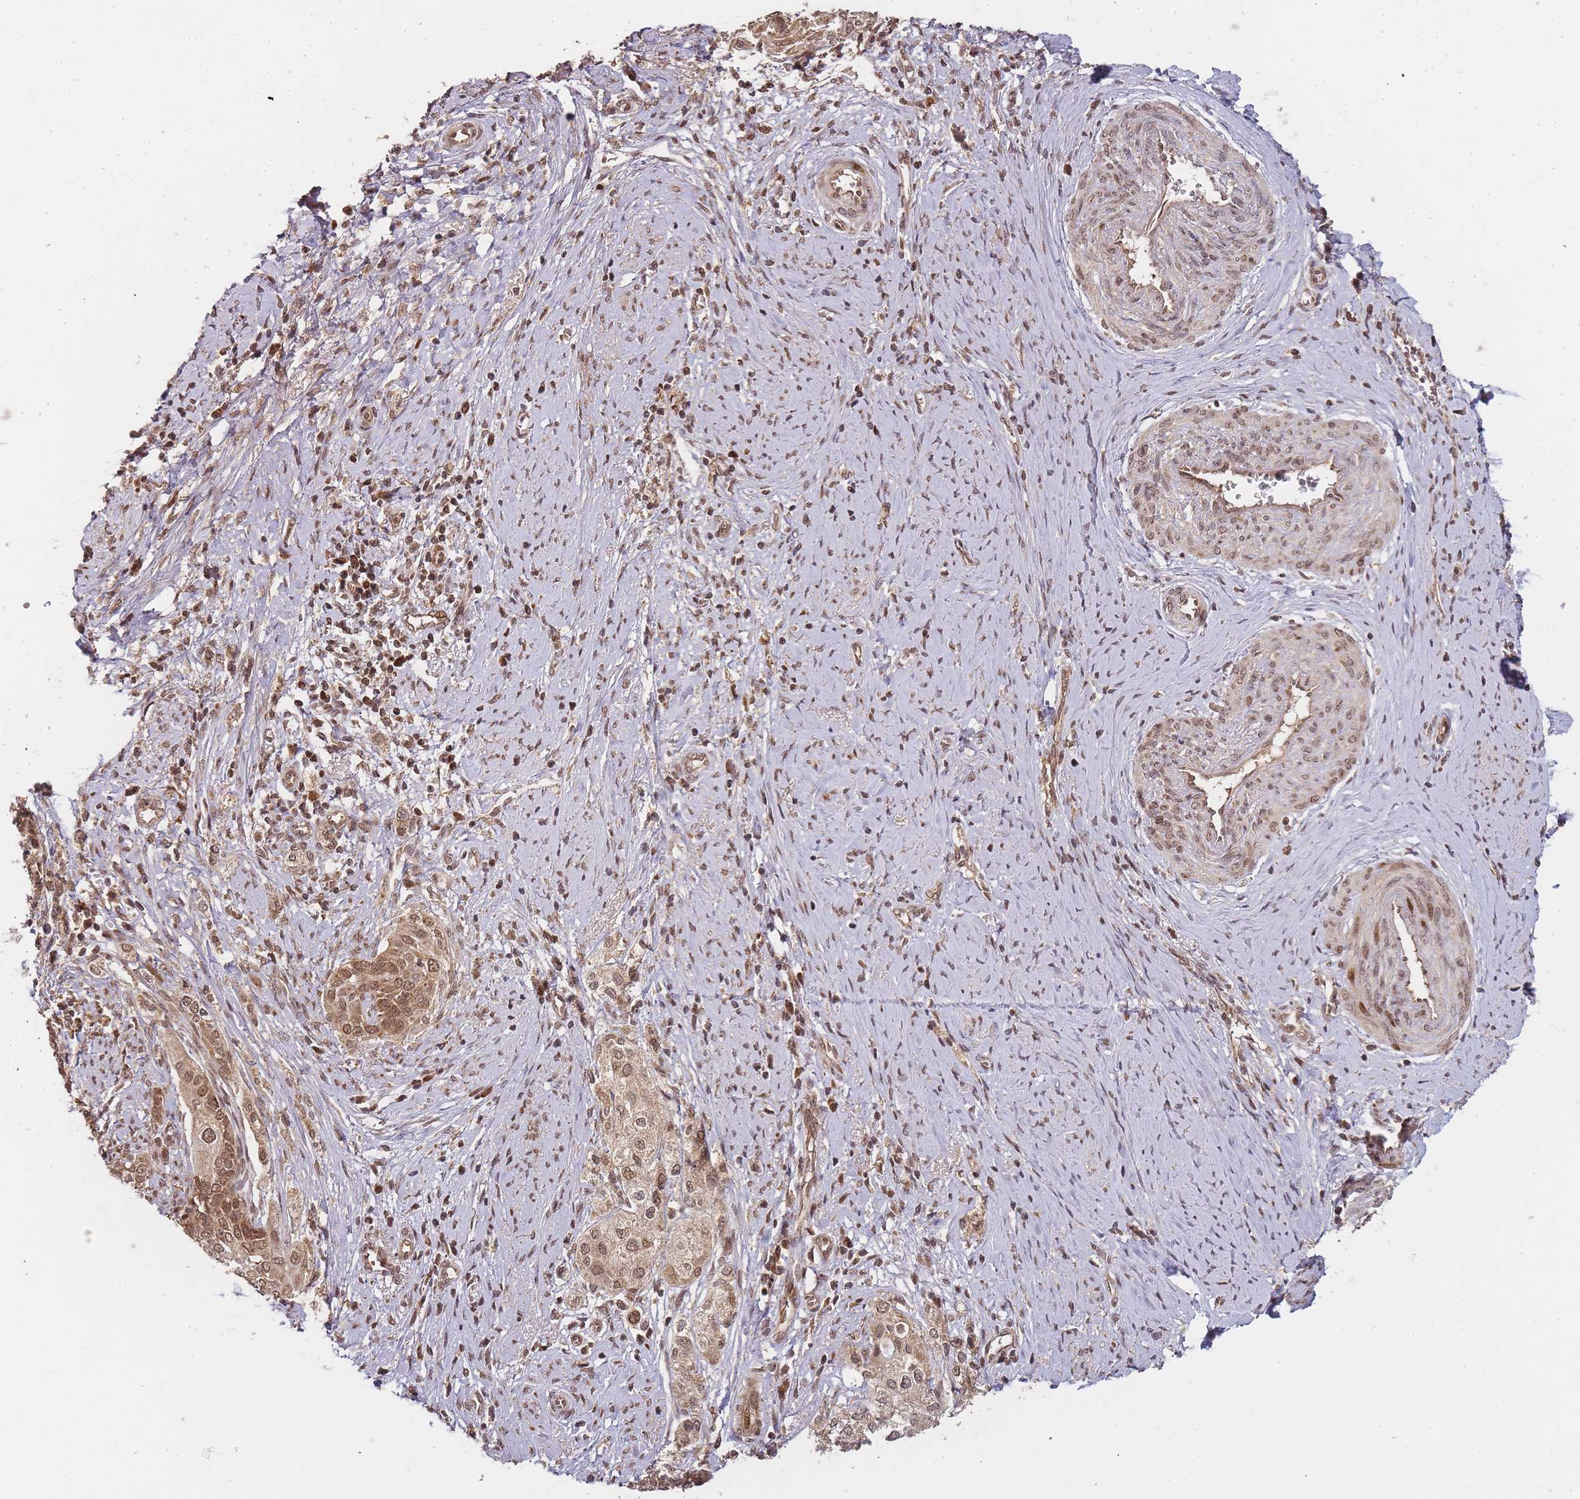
{"staining": {"intensity": "moderate", "quantity": ">75%", "location": "cytoplasmic/membranous,nuclear"}, "tissue": "cervical cancer", "cell_type": "Tumor cells", "image_type": "cancer", "snomed": [{"axis": "morphology", "description": "Squamous cell carcinoma, NOS"}, {"axis": "topography", "description": "Cervix"}], "caption": "An image showing moderate cytoplasmic/membranous and nuclear staining in about >75% of tumor cells in cervical cancer, as visualized by brown immunohistochemical staining.", "gene": "ZNF497", "patient": {"sex": "female", "age": 44}}